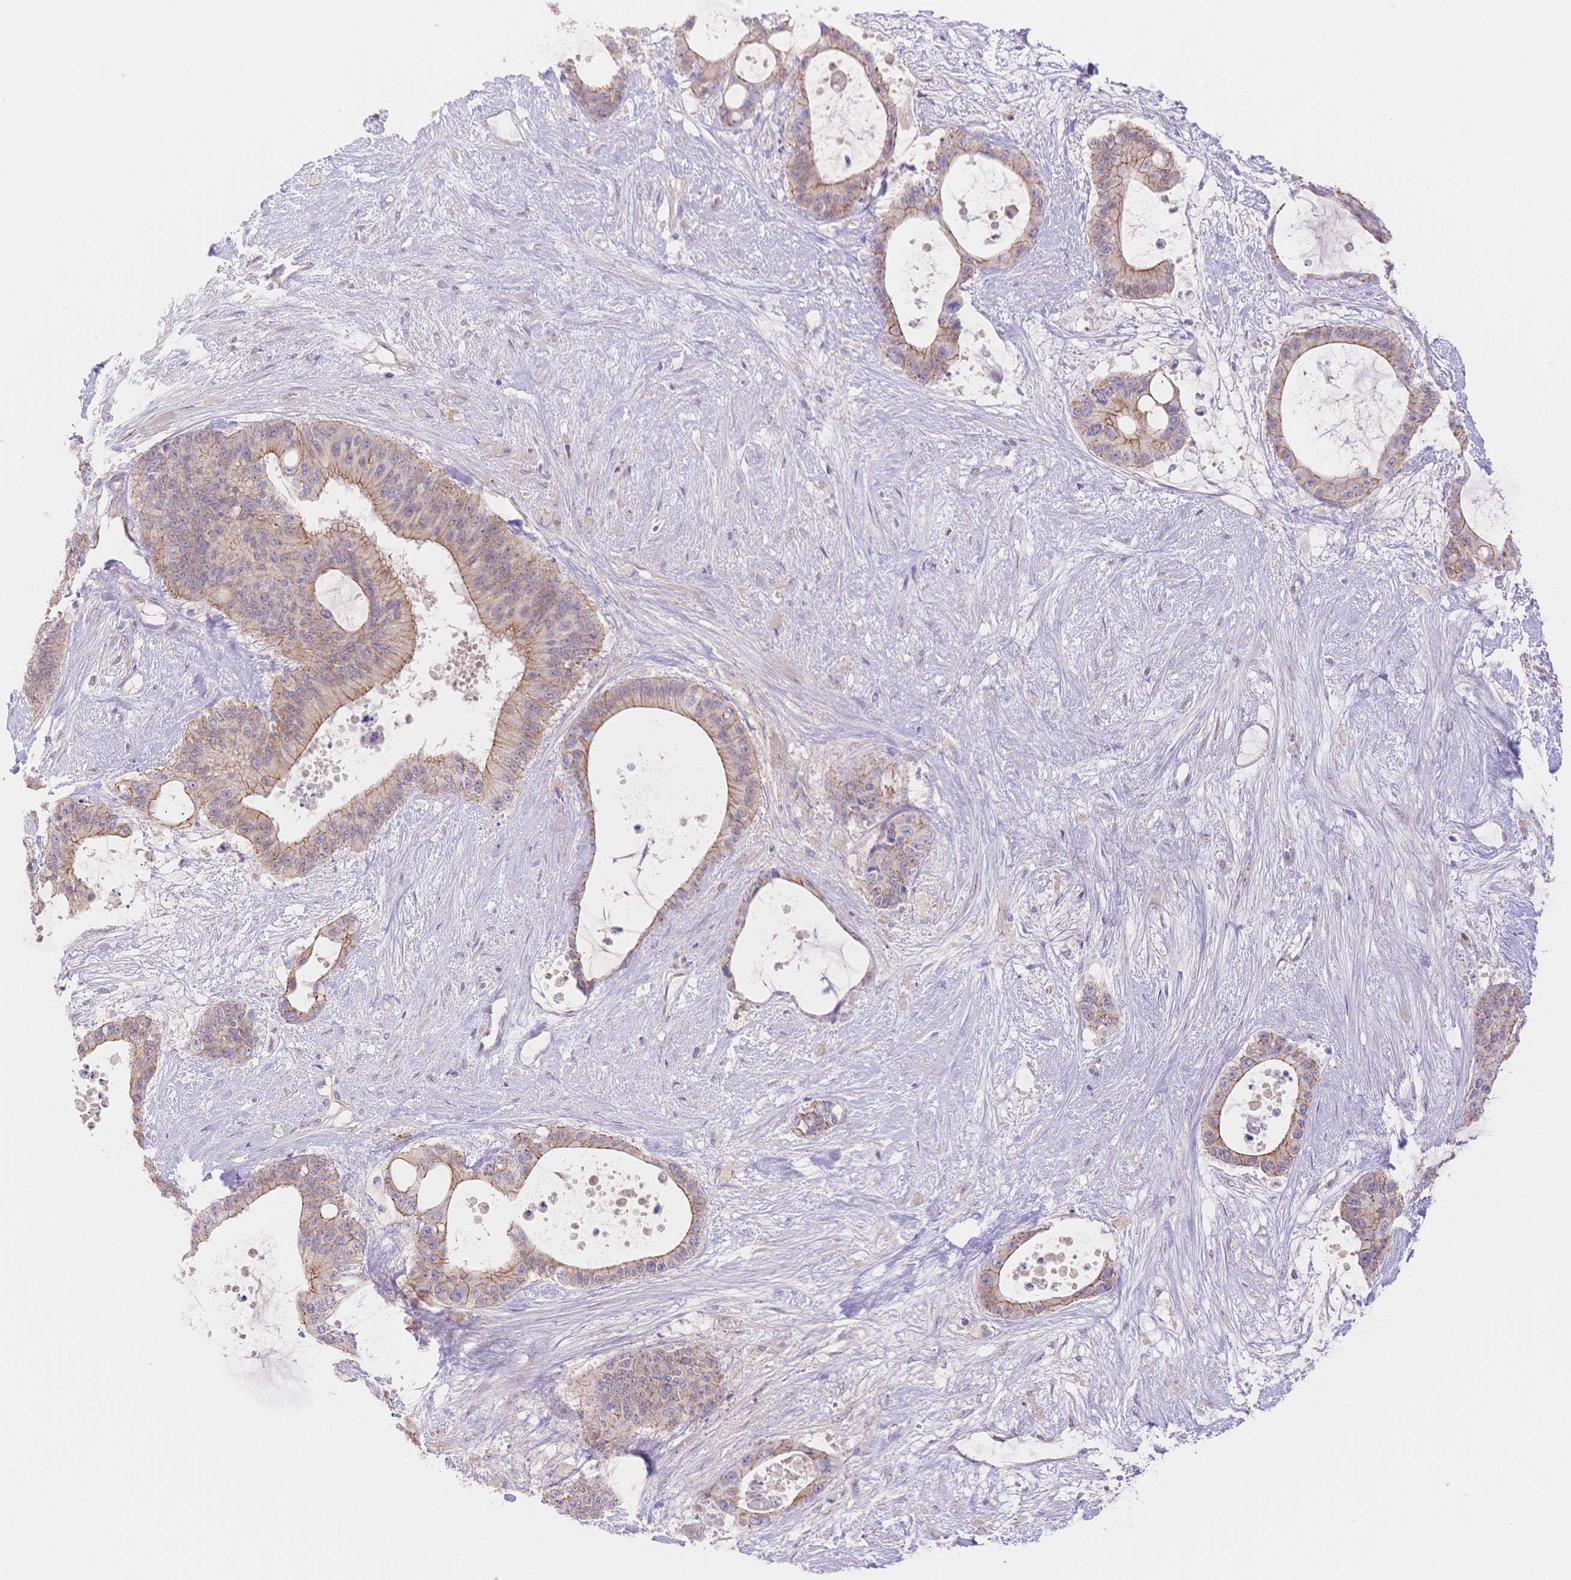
{"staining": {"intensity": "moderate", "quantity": "25%-75%", "location": "cytoplasmic/membranous"}, "tissue": "liver cancer", "cell_type": "Tumor cells", "image_type": "cancer", "snomed": [{"axis": "morphology", "description": "Normal tissue, NOS"}, {"axis": "morphology", "description": "Cholangiocarcinoma"}, {"axis": "topography", "description": "Liver"}, {"axis": "topography", "description": "Peripheral nerve tissue"}], "caption": "DAB (3,3'-diaminobenzidine) immunohistochemical staining of liver cancer (cholangiocarcinoma) shows moderate cytoplasmic/membranous protein staining in approximately 25%-75% of tumor cells.", "gene": "WDR54", "patient": {"sex": "female", "age": 73}}